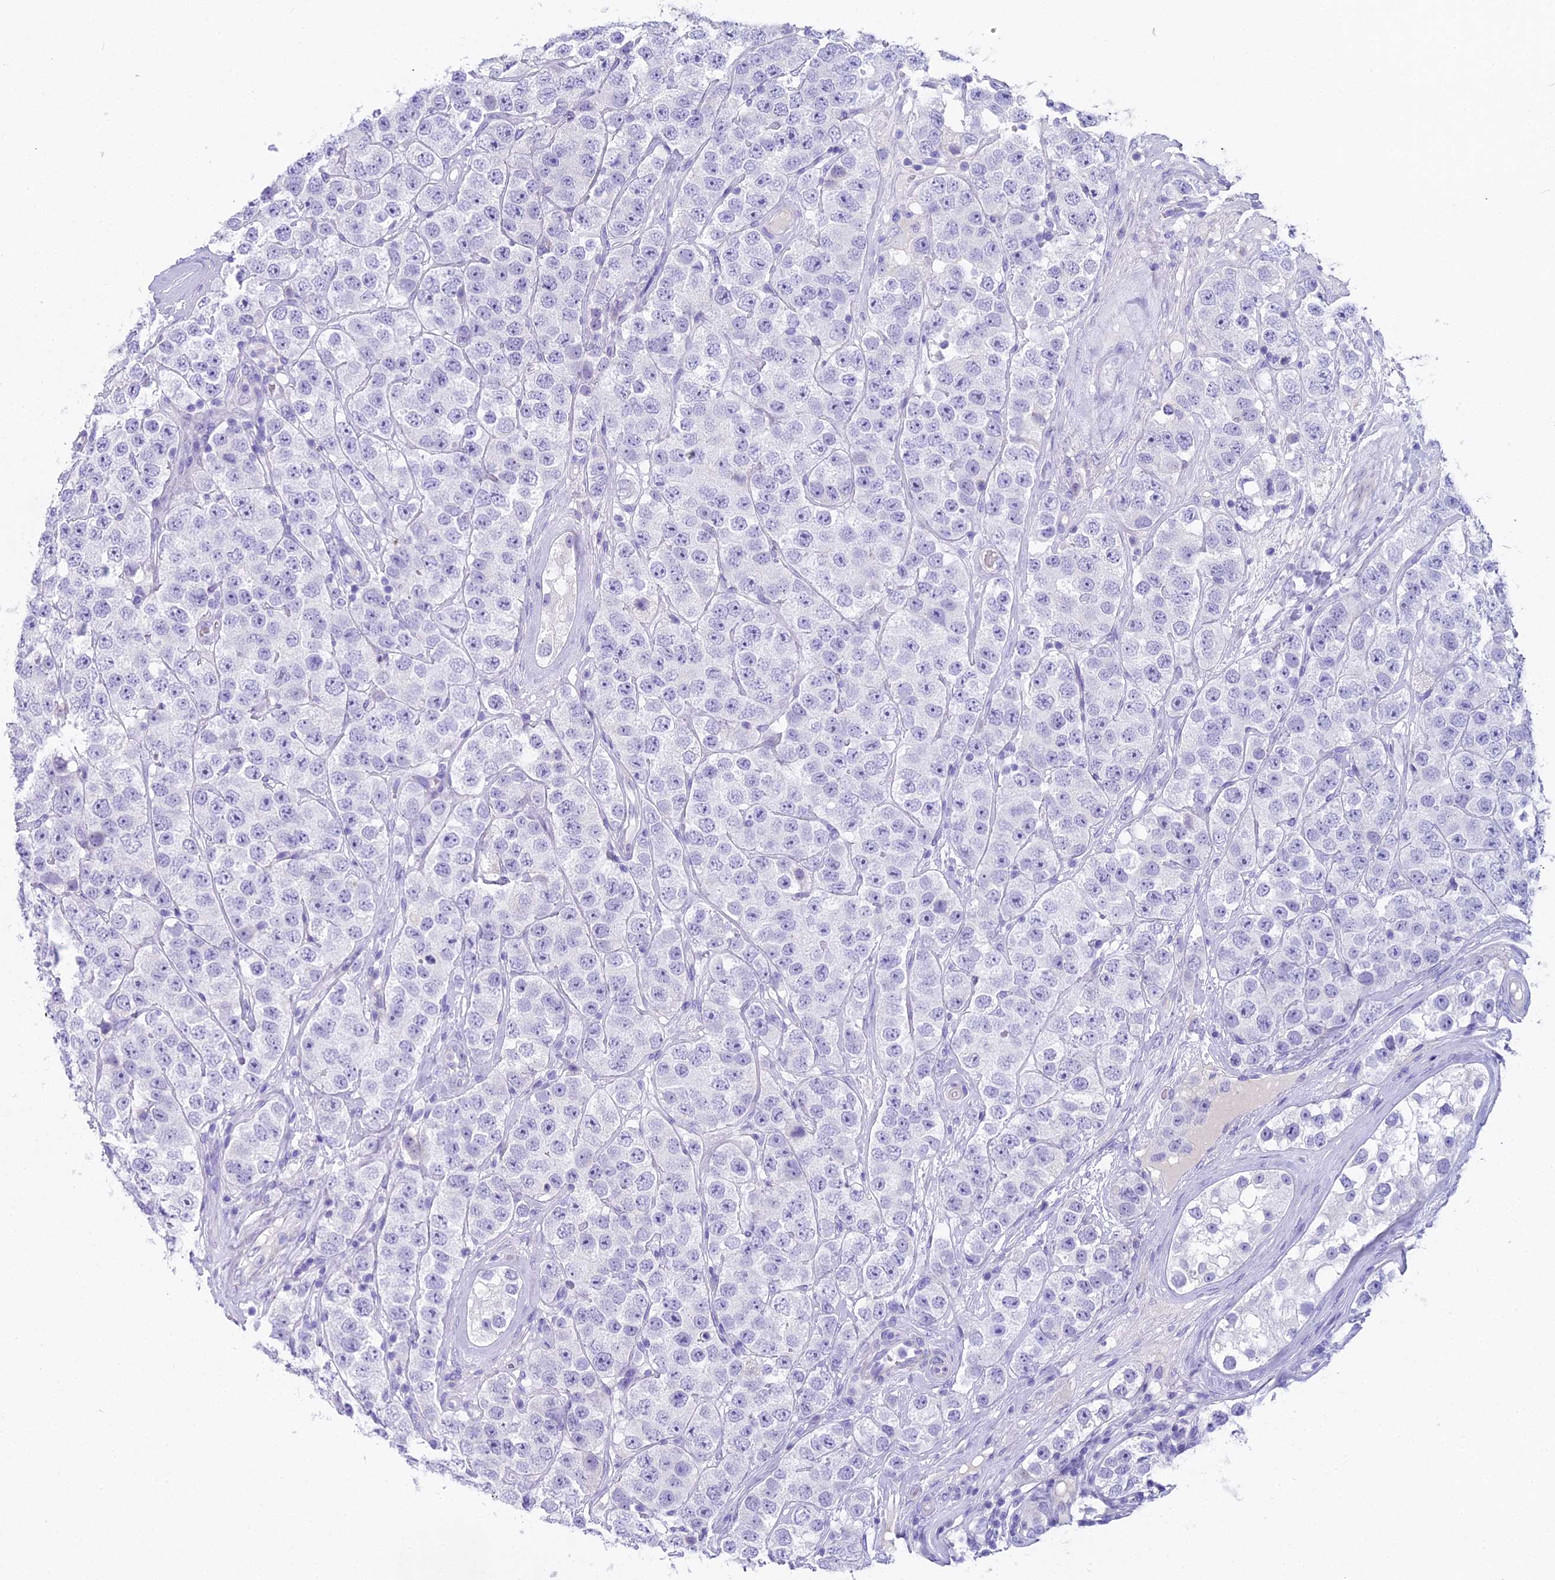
{"staining": {"intensity": "negative", "quantity": "none", "location": "none"}, "tissue": "testis cancer", "cell_type": "Tumor cells", "image_type": "cancer", "snomed": [{"axis": "morphology", "description": "Seminoma, NOS"}, {"axis": "topography", "description": "Testis"}], "caption": "Tumor cells are negative for protein expression in human testis cancer. (Stains: DAB IHC with hematoxylin counter stain, Microscopy: brightfield microscopy at high magnification).", "gene": "UNC80", "patient": {"sex": "male", "age": 28}}